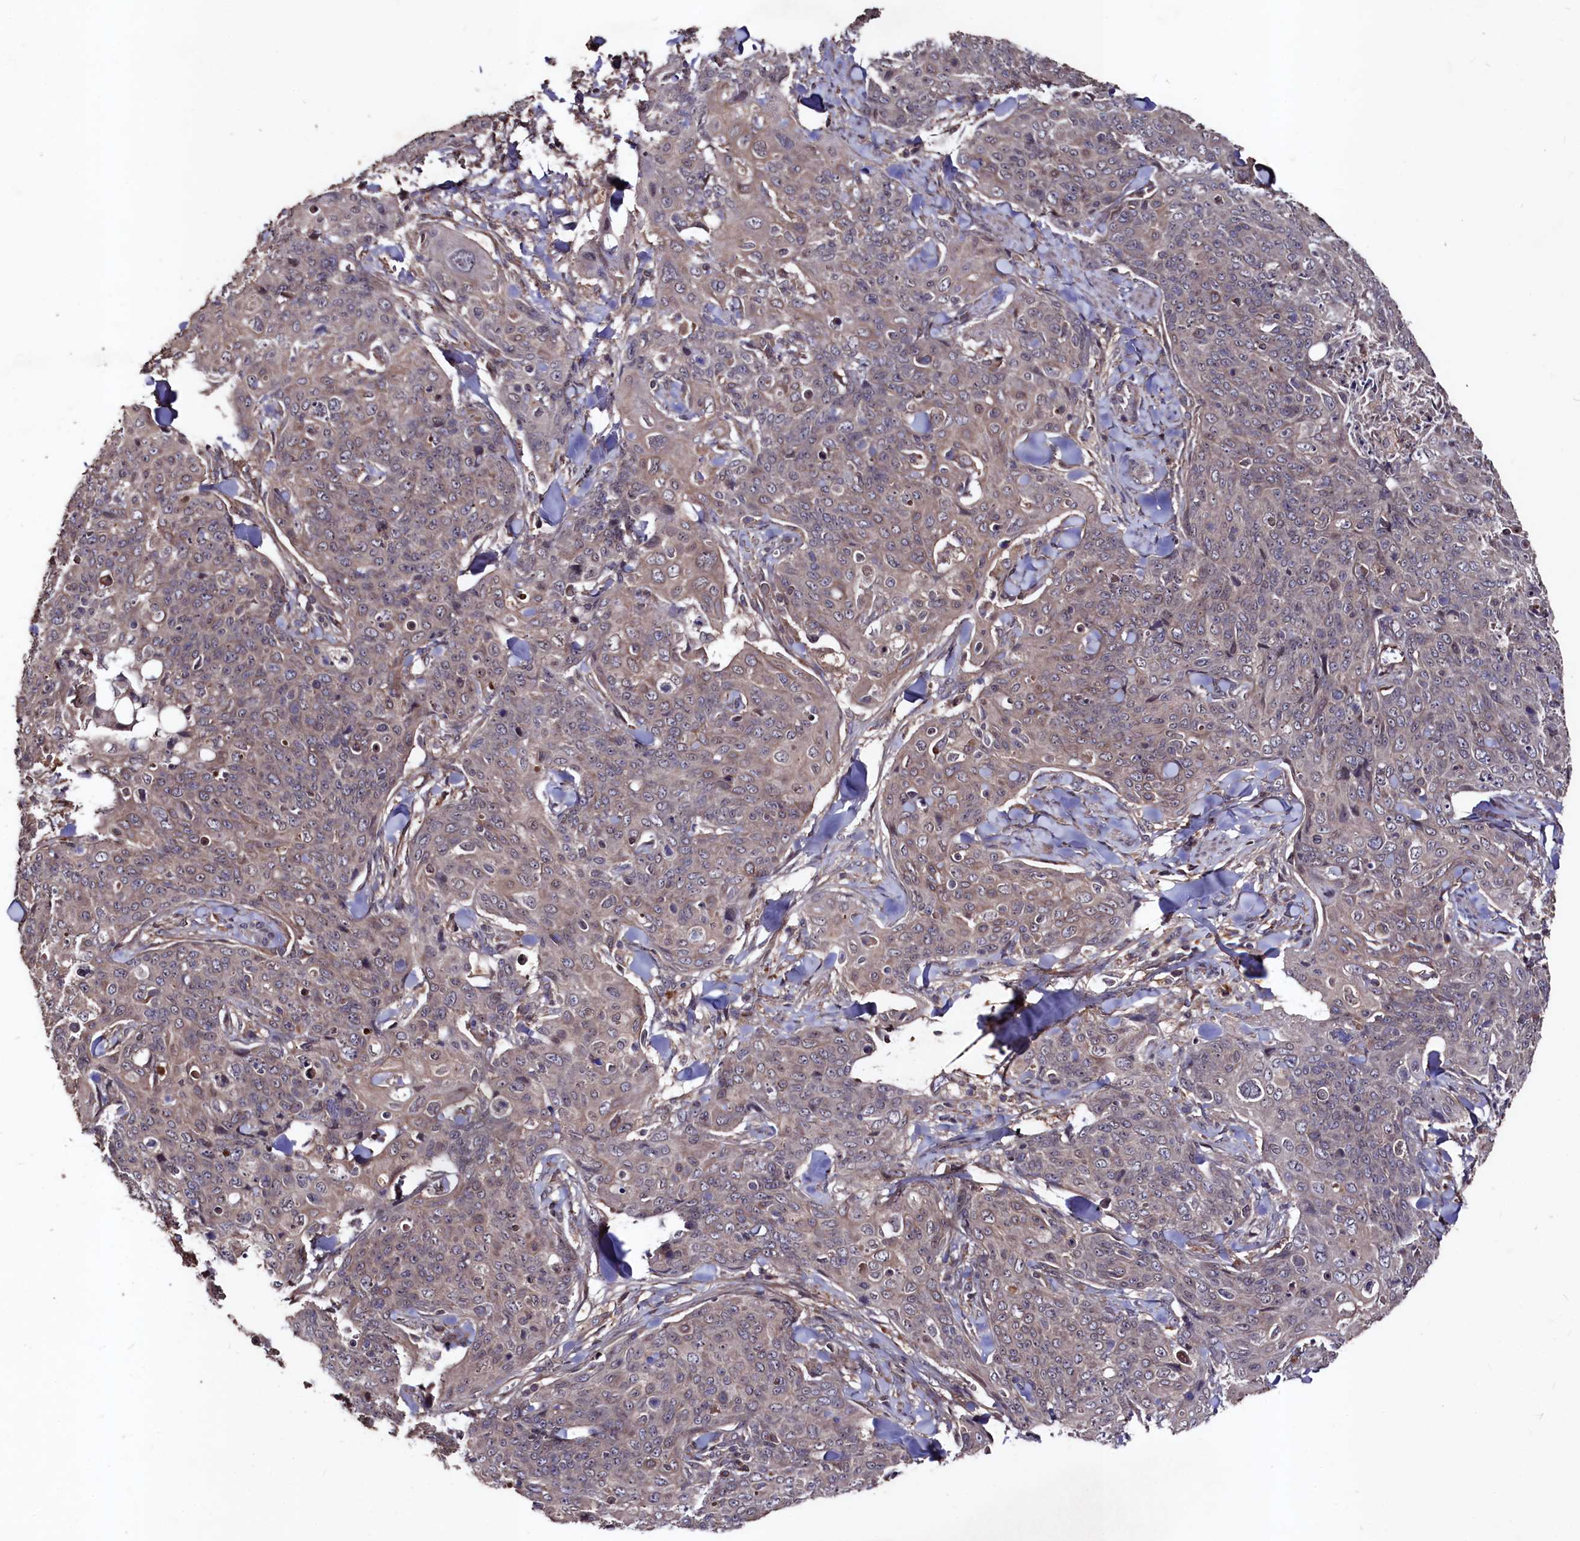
{"staining": {"intensity": "weak", "quantity": "25%-75%", "location": "cytoplasmic/membranous"}, "tissue": "skin cancer", "cell_type": "Tumor cells", "image_type": "cancer", "snomed": [{"axis": "morphology", "description": "Squamous cell carcinoma, NOS"}, {"axis": "topography", "description": "Skin"}, {"axis": "topography", "description": "Vulva"}], "caption": "This histopathology image demonstrates immunohistochemistry staining of skin squamous cell carcinoma, with low weak cytoplasmic/membranous expression in approximately 25%-75% of tumor cells.", "gene": "MYO1H", "patient": {"sex": "female", "age": 85}}